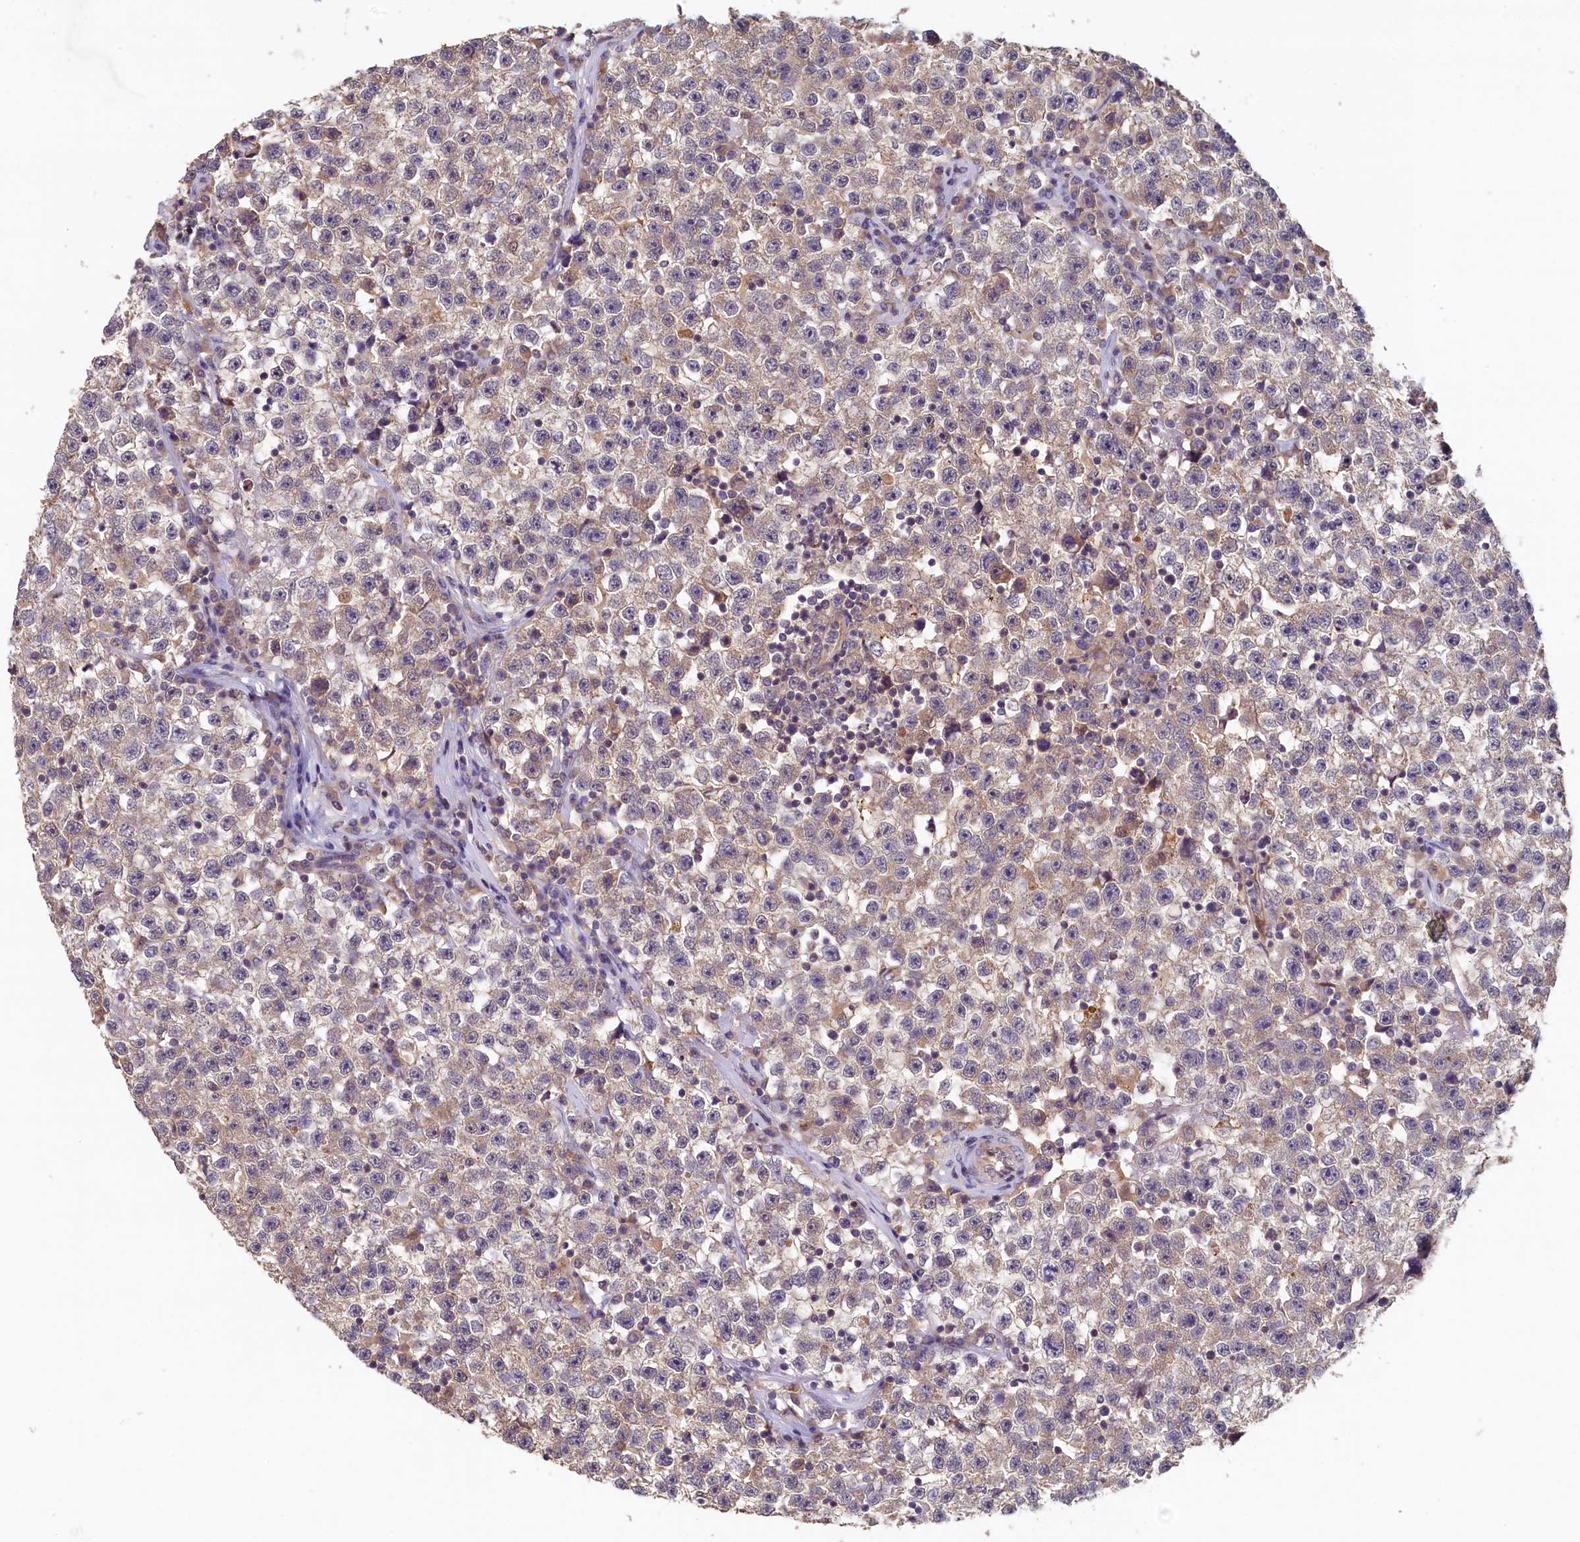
{"staining": {"intensity": "weak", "quantity": "25%-75%", "location": "cytoplasmic/membranous"}, "tissue": "testis cancer", "cell_type": "Tumor cells", "image_type": "cancer", "snomed": [{"axis": "morphology", "description": "Seminoma, NOS"}, {"axis": "topography", "description": "Testis"}], "caption": "Protein analysis of testis cancer tissue demonstrates weak cytoplasmic/membranous expression in approximately 25%-75% of tumor cells.", "gene": "NUBP2", "patient": {"sex": "male", "age": 22}}